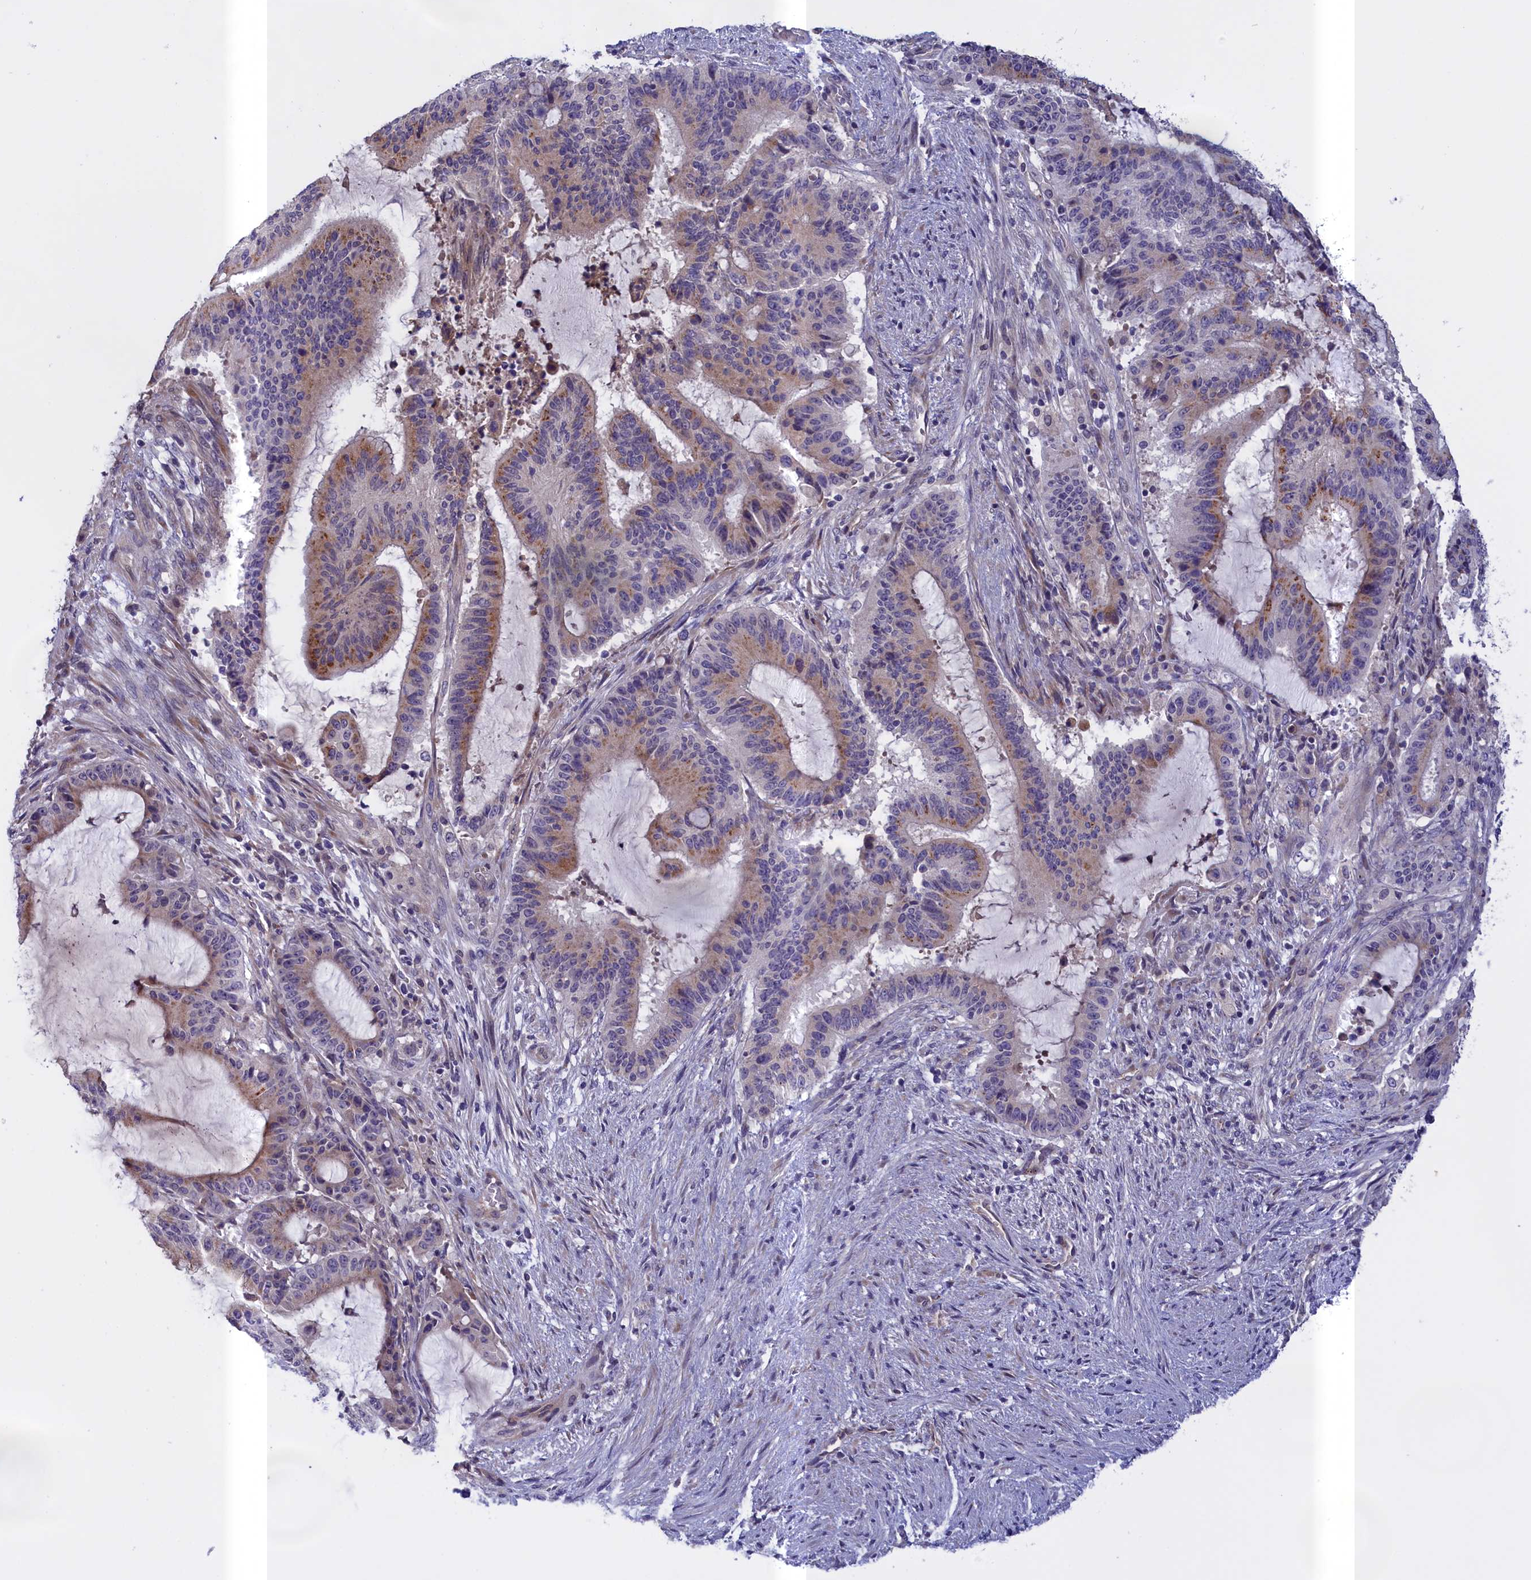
{"staining": {"intensity": "moderate", "quantity": "<25%", "location": "cytoplasmic/membranous"}, "tissue": "liver cancer", "cell_type": "Tumor cells", "image_type": "cancer", "snomed": [{"axis": "morphology", "description": "Normal tissue, NOS"}, {"axis": "morphology", "description": "Cholangiocarcinoma"}, {"axis": "topography", "description": "Liver"}, {"axis": "topography", "description": "Peripheral nerve tissue"}], "caption": "Liver cancer (cholangiocarcinoma) was stained to show a protein in brown. There is low levels of moderate cytoplasmic/membranous expression in approximately <25% of tumor cells. (DAB = brown stain, brightfield microscopy at high magnification).", "gene": "IGFALS", "patient": {"sex": "female", "age": 73}}